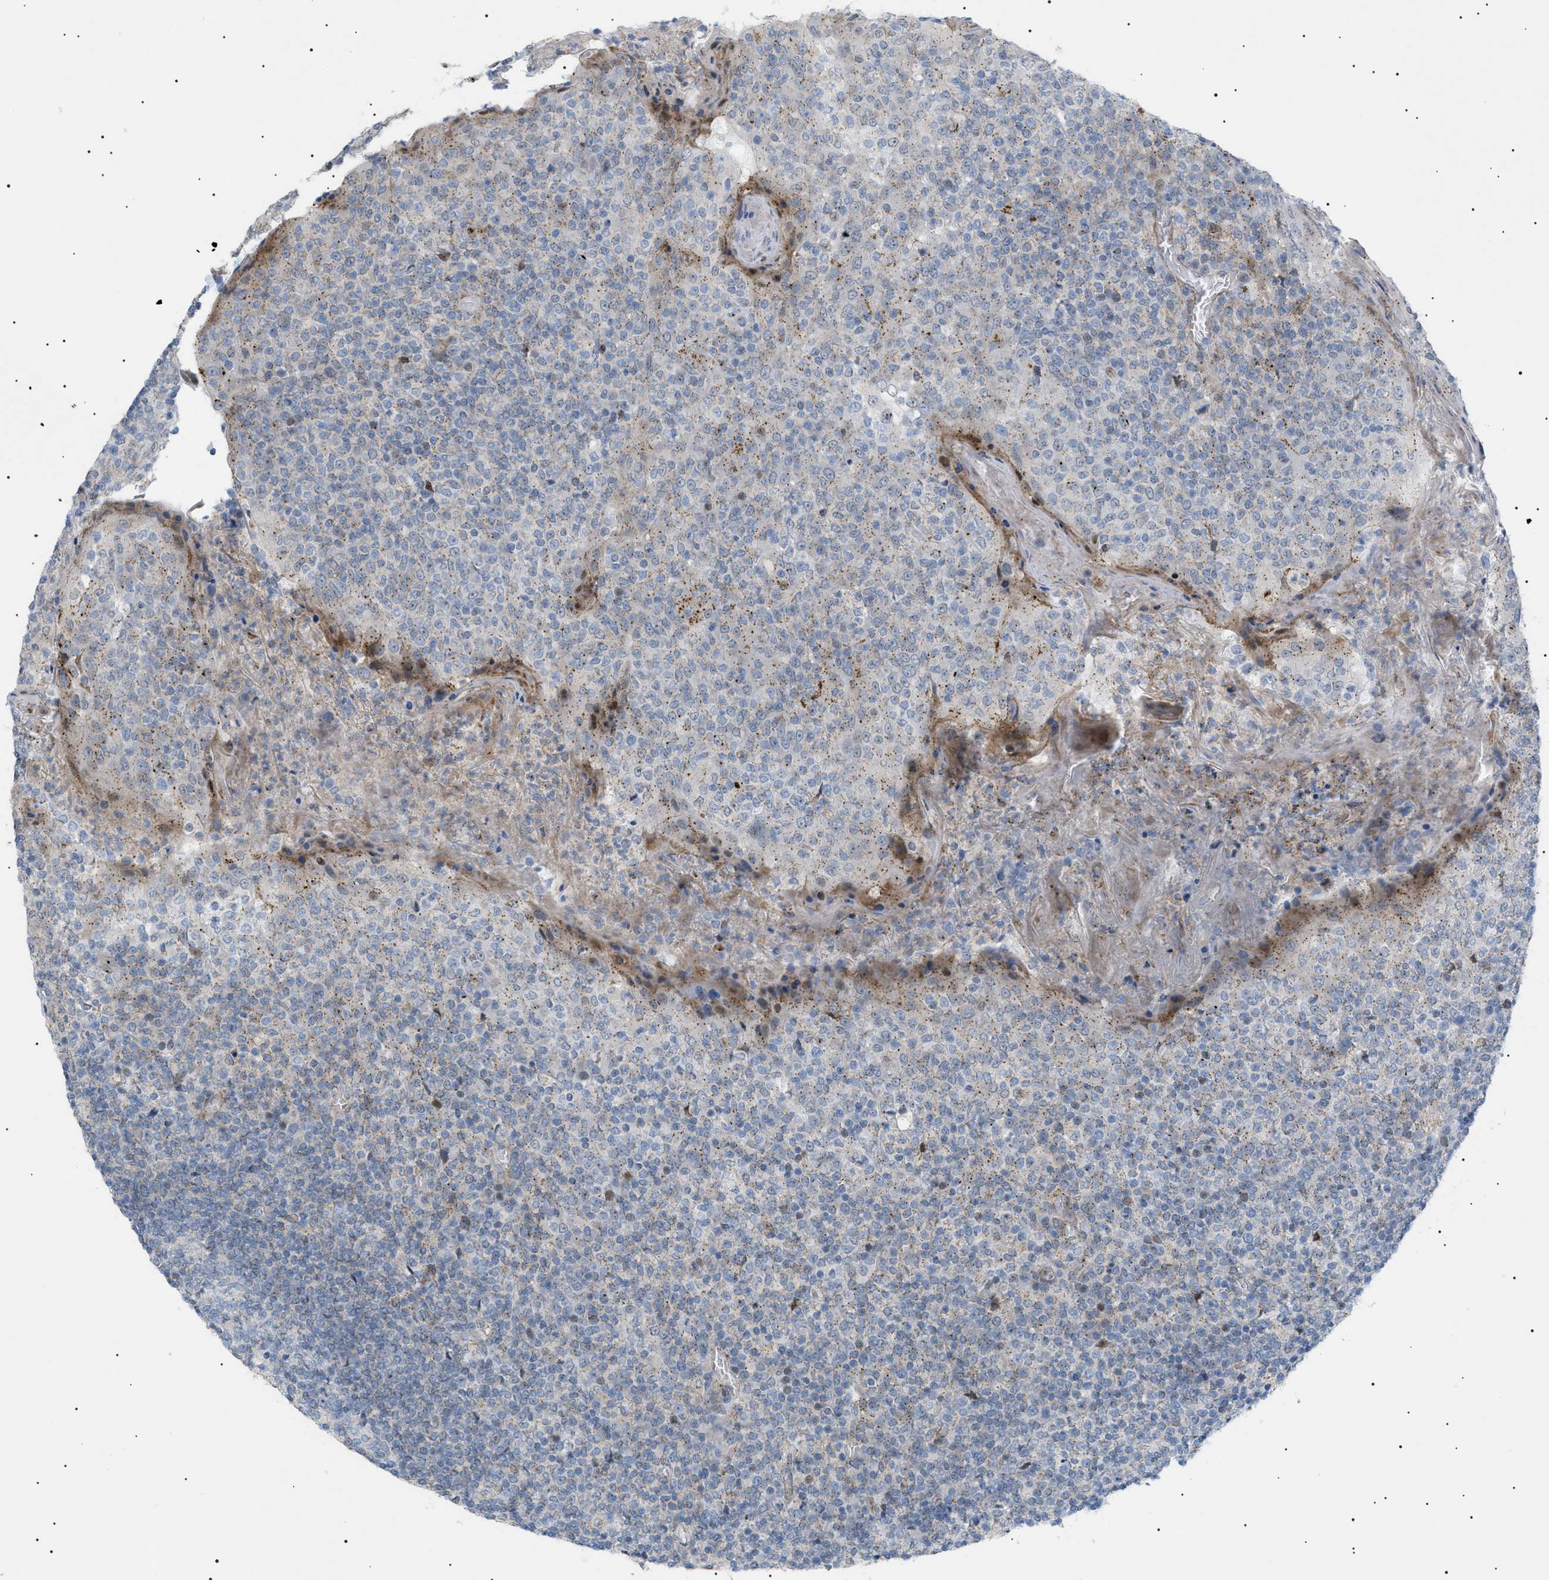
{"staining": {"intensity": "negative", "quantity": "none", "location": "none"}, "tissue": "tonsil", "cell_type": "Germinal center cells", "image_type": "normal", "snomed": [{"axis": "morphology", "description": "Normal tissue, NOS"}, {"axis": "topography", "description": "Tonsil"}], "caption": "This is an IHC histopathology image of unremarkable human tonsil. There is no expression in germinal center cells.", "gene": "SFXN5", "patient": {"sex": "female", "age": 19}}